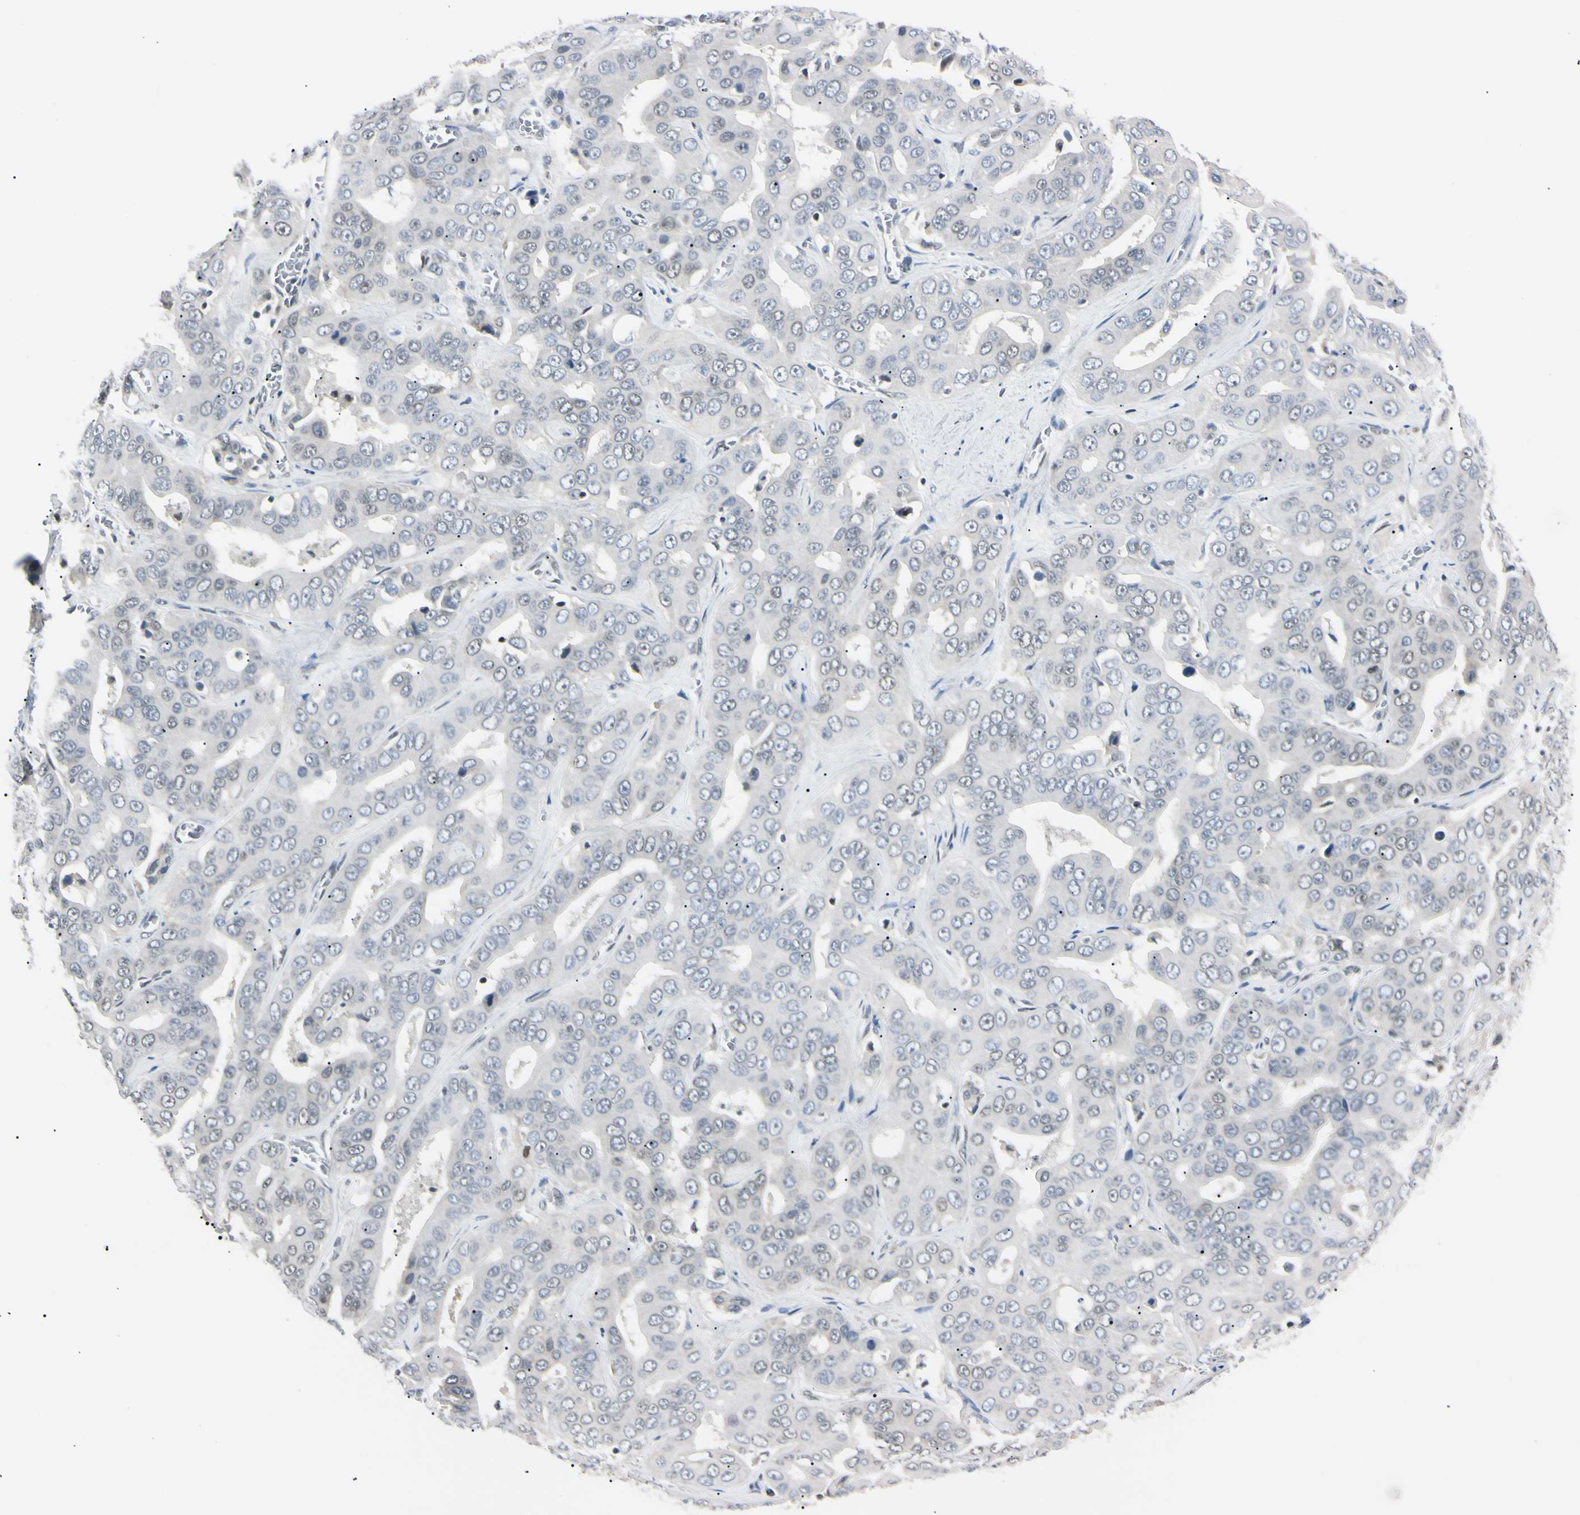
{"staining": {"intensity": "negative", "quantity": "none", "location": "none"}, "tissue": "liver cancer", "cell_type": "Tumor cells", "image_type": "cancer", "snomed": [{"axis": "morphology", "description": "Cholangiocarcinoma"}, {"axis": "topography", "description": "Liver"}], "caption": "The IHC image has no significant positivity in tumor cells of liver cholangiocarcinoma tissue.", "gene": "C1orf174", "patient": {"sex": "female", "age": 52}}